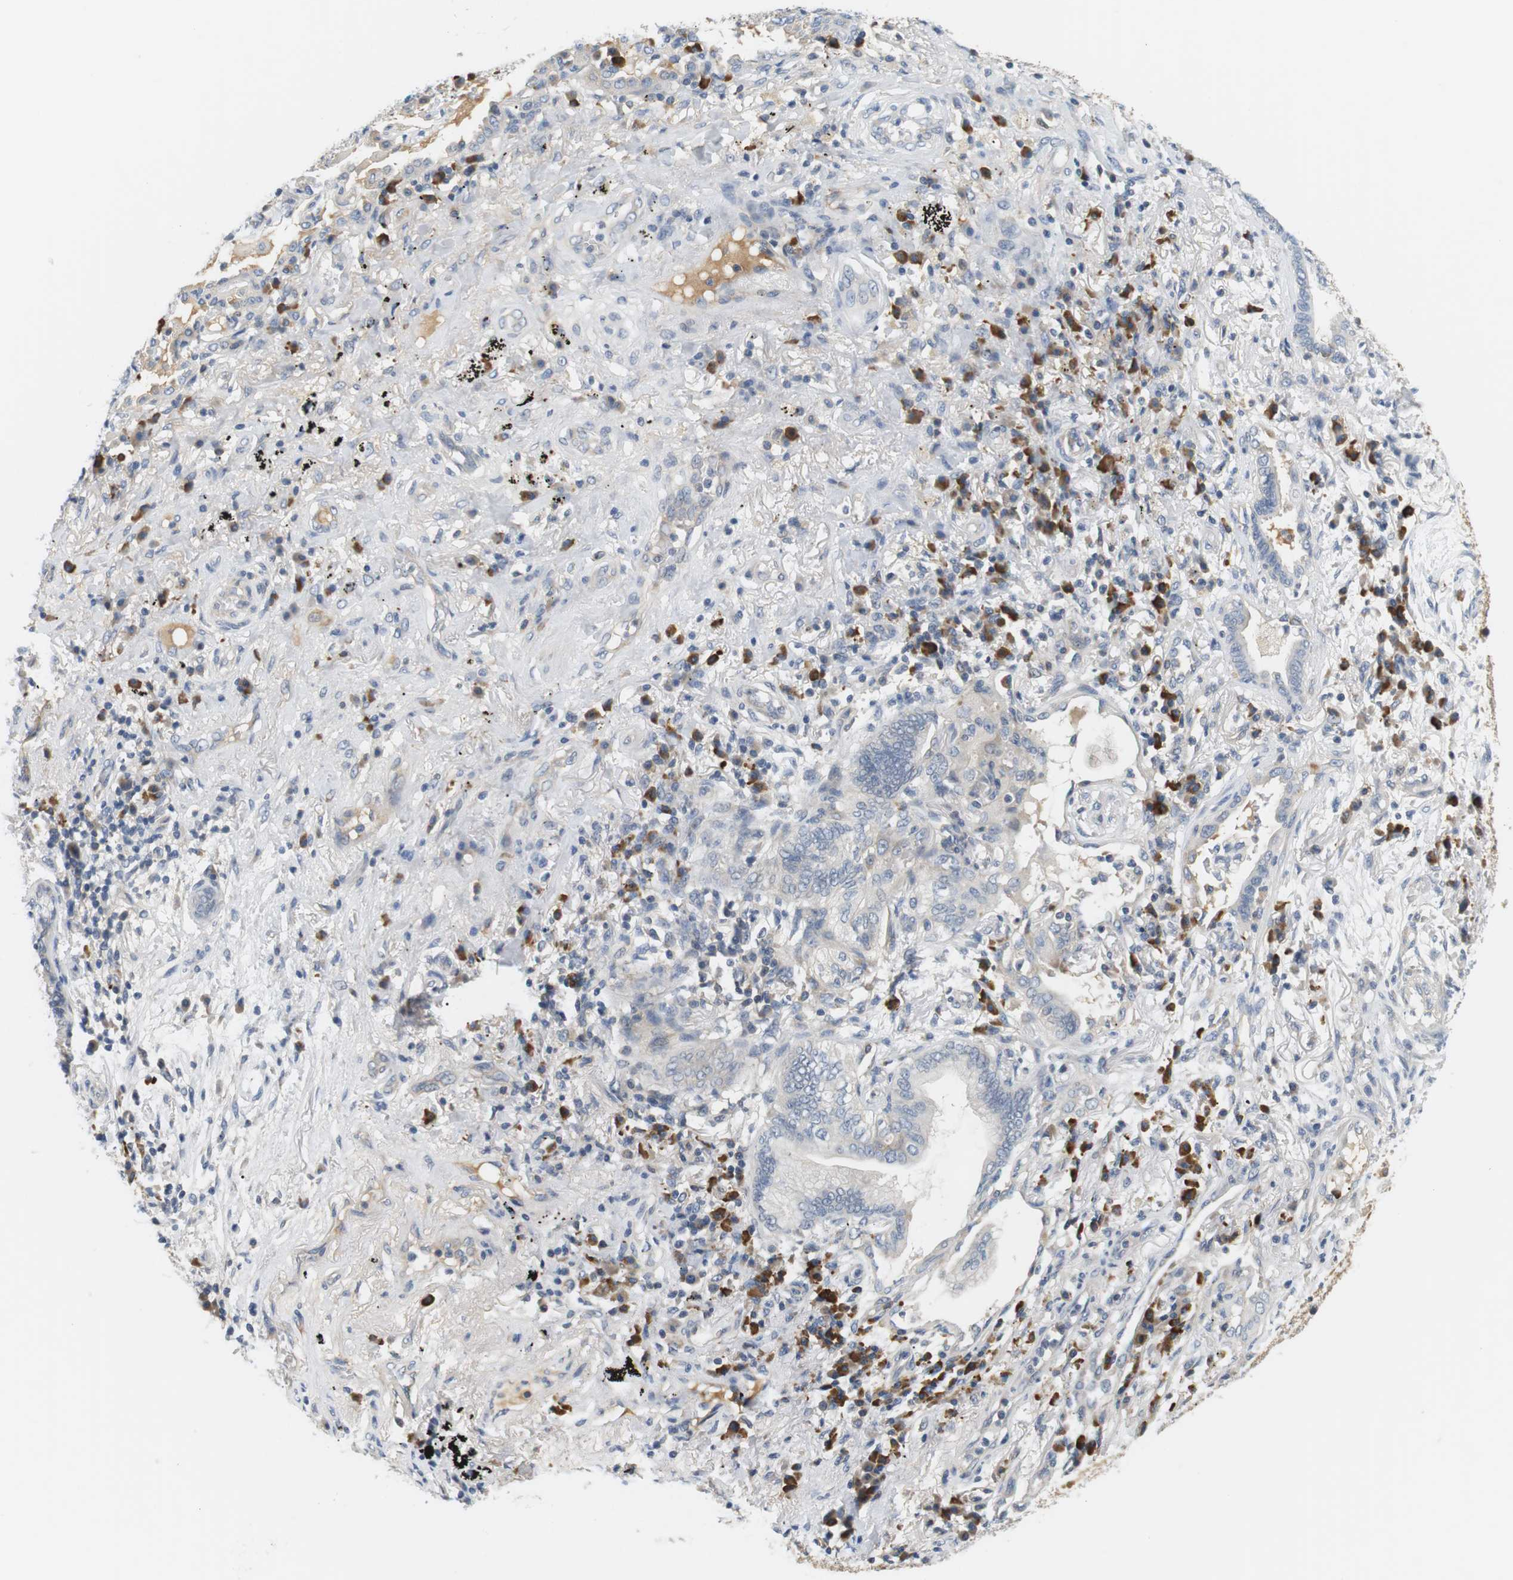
{"staining": {"intensity": "negative", "quantity": "none", "location": "none"}, "tissue": "lung cancer", "cell_type": "Tumor cells", "image_type": "cancer", "snomed": [{"axis": "morphology", "description": "Normal tissue, NOS"}, {"axis": "morphology", "description": "Adenocarcinoma, NOS"}, {"axis": "topography", "description": "Bronchus"}, {"axis": "topography", "description": "Lung"}], "caption": "Lung cancer (adenocarcinoma) was stained to show a protein in brown. There is no significant staining in tumor cells.", "gene": "EVA1C", "patient": {"sex": "female", "age": 70}}